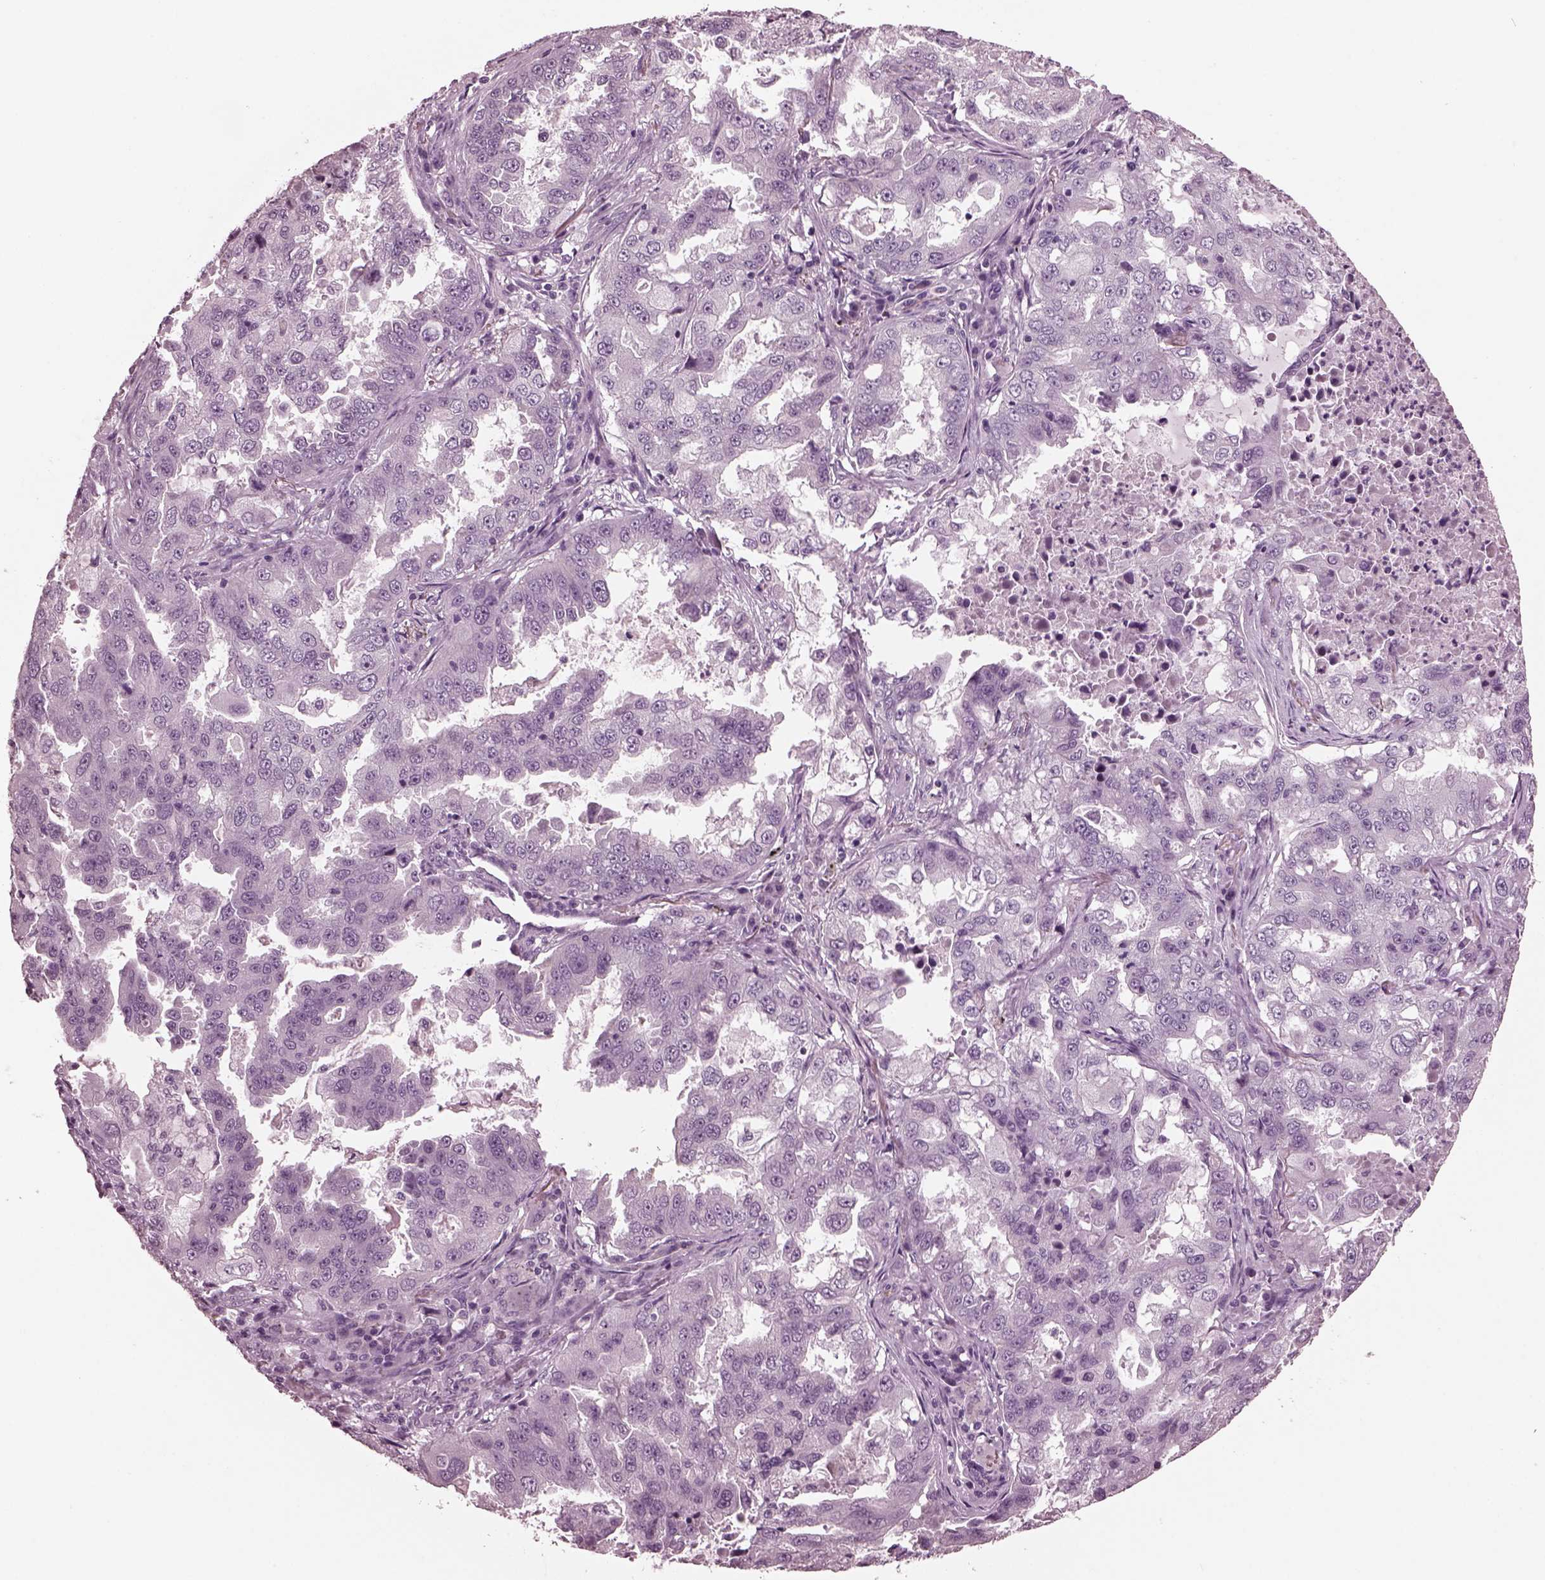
{"staining": {"intensity": "negative", "quantity": "none", "location": "none"}, "tissue": "lung cancer", "cell_type": "Tumor cells", "image_type": "cancer", "snomed": [{"axis": "morphology", "description": "Adenocarcinoma, NOS"}, {"axis": "topography", "description": "Lung"}], "caption": "High power microscopy photomicrograph of an IHC micrograph of lung adenocarcinoma, revealing no significant expression in tumor cells.", "gene": "MIB2", "patient": {"sex": "female", "age": 61}}